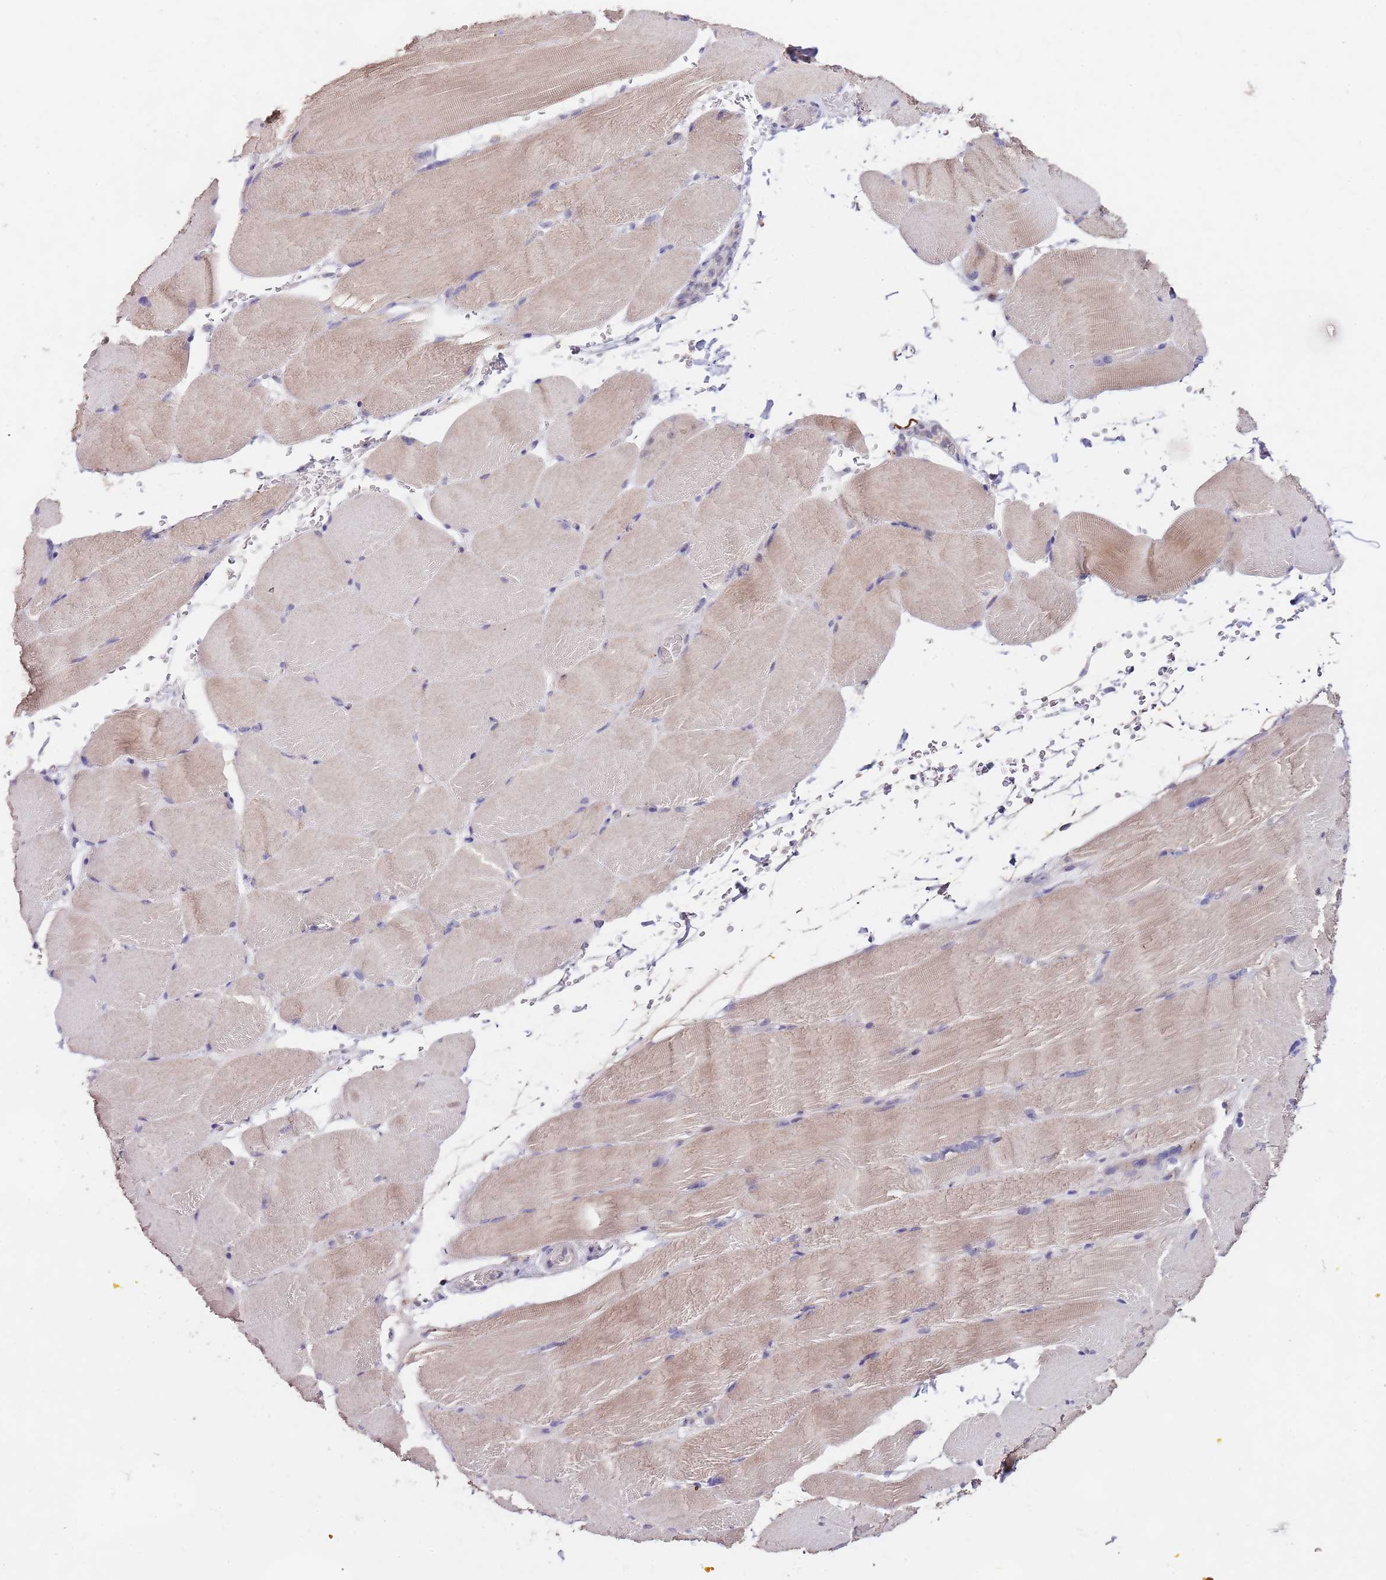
{"staining": {"intensity": "weak", "quantity": "25%-75%", "location": "cytoplasmic/membranous"}, "tissue": "skeletal muscle", "cell_type": "Myocytes", "image_type": "normal", "snomed": [{"axis": "morphology", "description": "Normal tissue, NOS"}, {"axis": "topography", "description": "Skeletal muscle"}, {"axis": "topography", "description": "Parathyroid gland"}], "caption": "Myocytes display low levels of weak cytoplasmic/membranous positivity in about 25%-75% of cells in normal human skeletal muscle.", "gene": "NRDE2", "patient": {"sex": "female", "age": 37}}